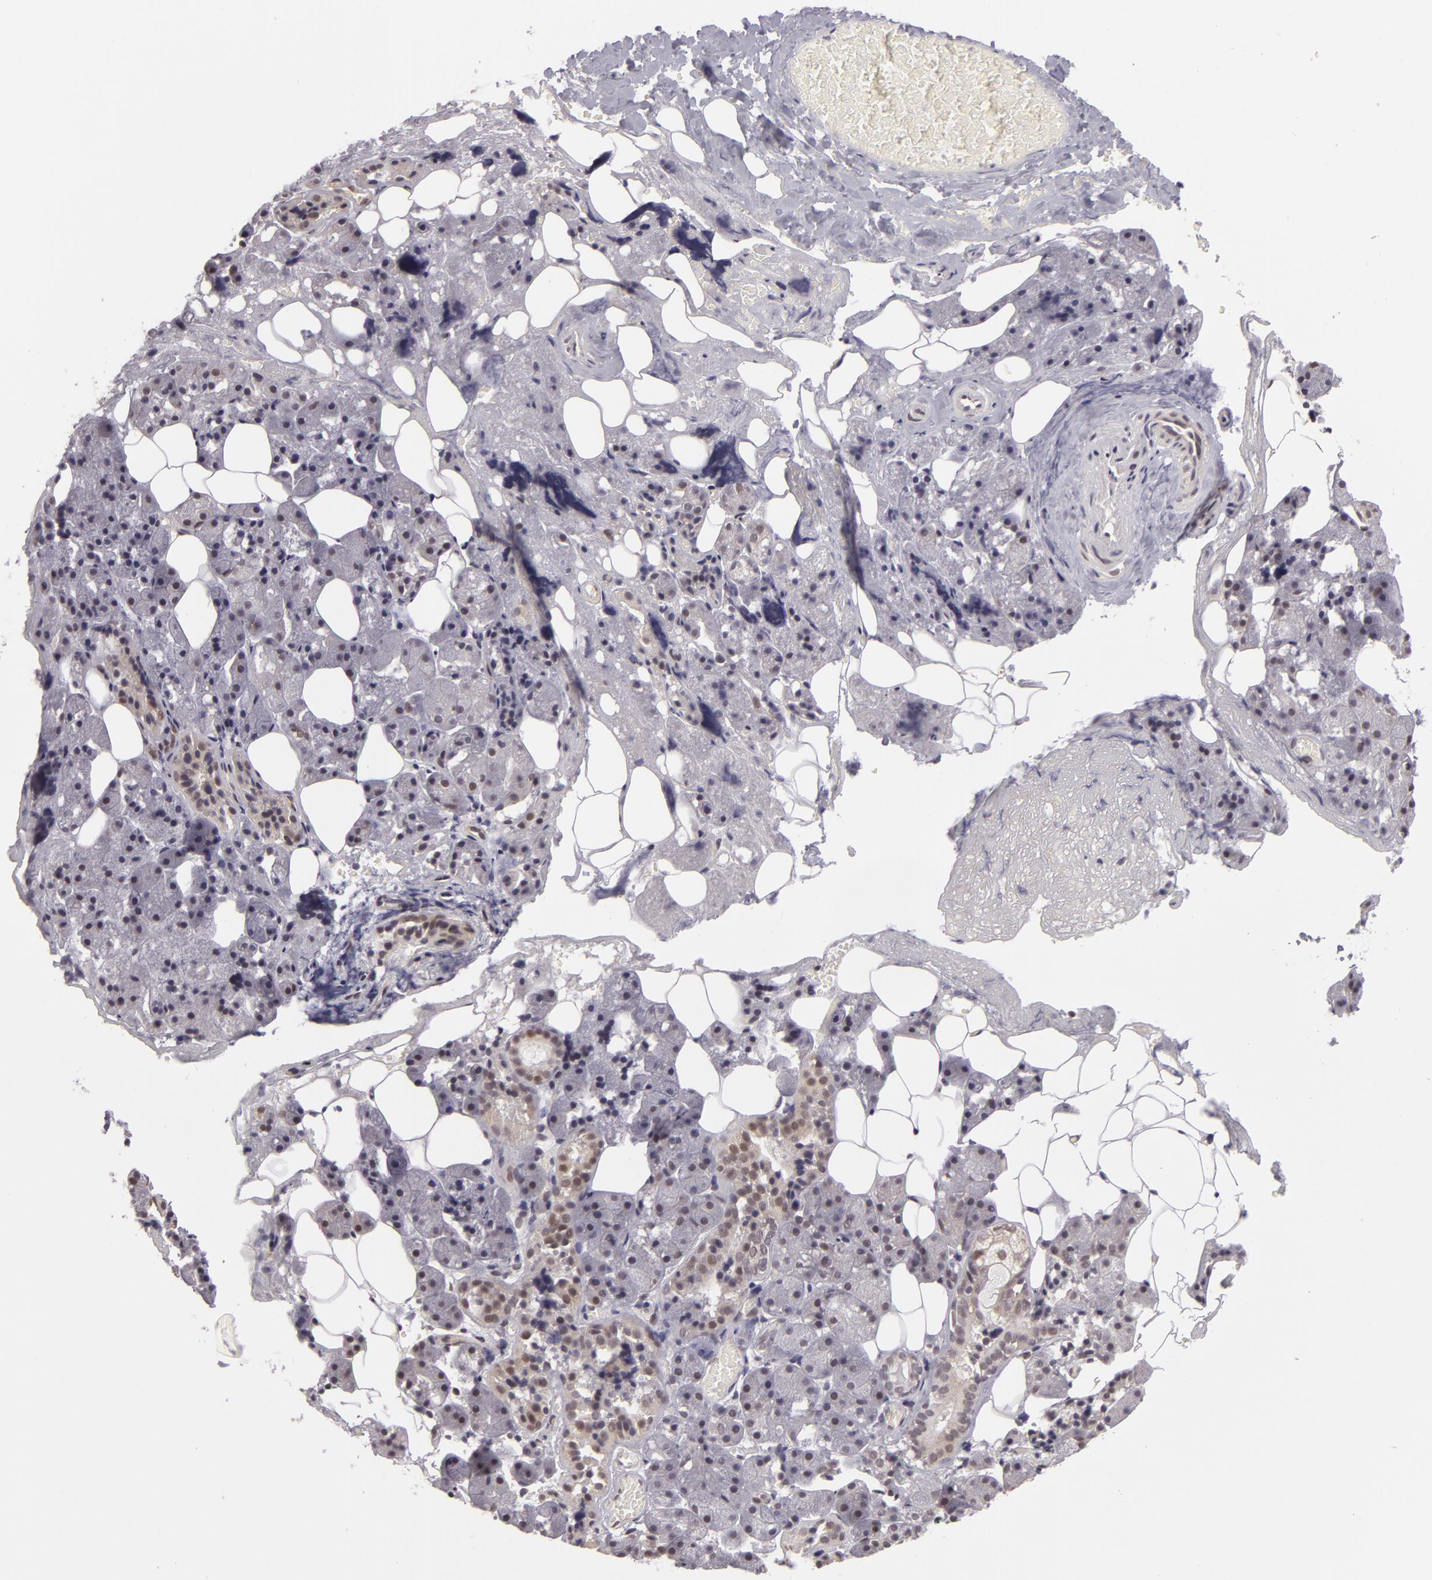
{"staining": {"intensity": "moderate", "quantity": "<25%", "location": "nuclear"}, "tissue": "salivary gland", "cell_type": "Glandular cells", "image_type": "normal", "snomed": [{"axis": "morphology", "description": "Normal tissue, NOS"}, {"axis": "topography", "description": "Salivary gland"}], "caption": "This is a histology image of immunohistochemistry (IHC) staining of benign salivary gland, which shows moderate positivity in the nuclear of glandular cells.", "gene": "ZNF133", "patient": {"sex": "female", "age": 55}}